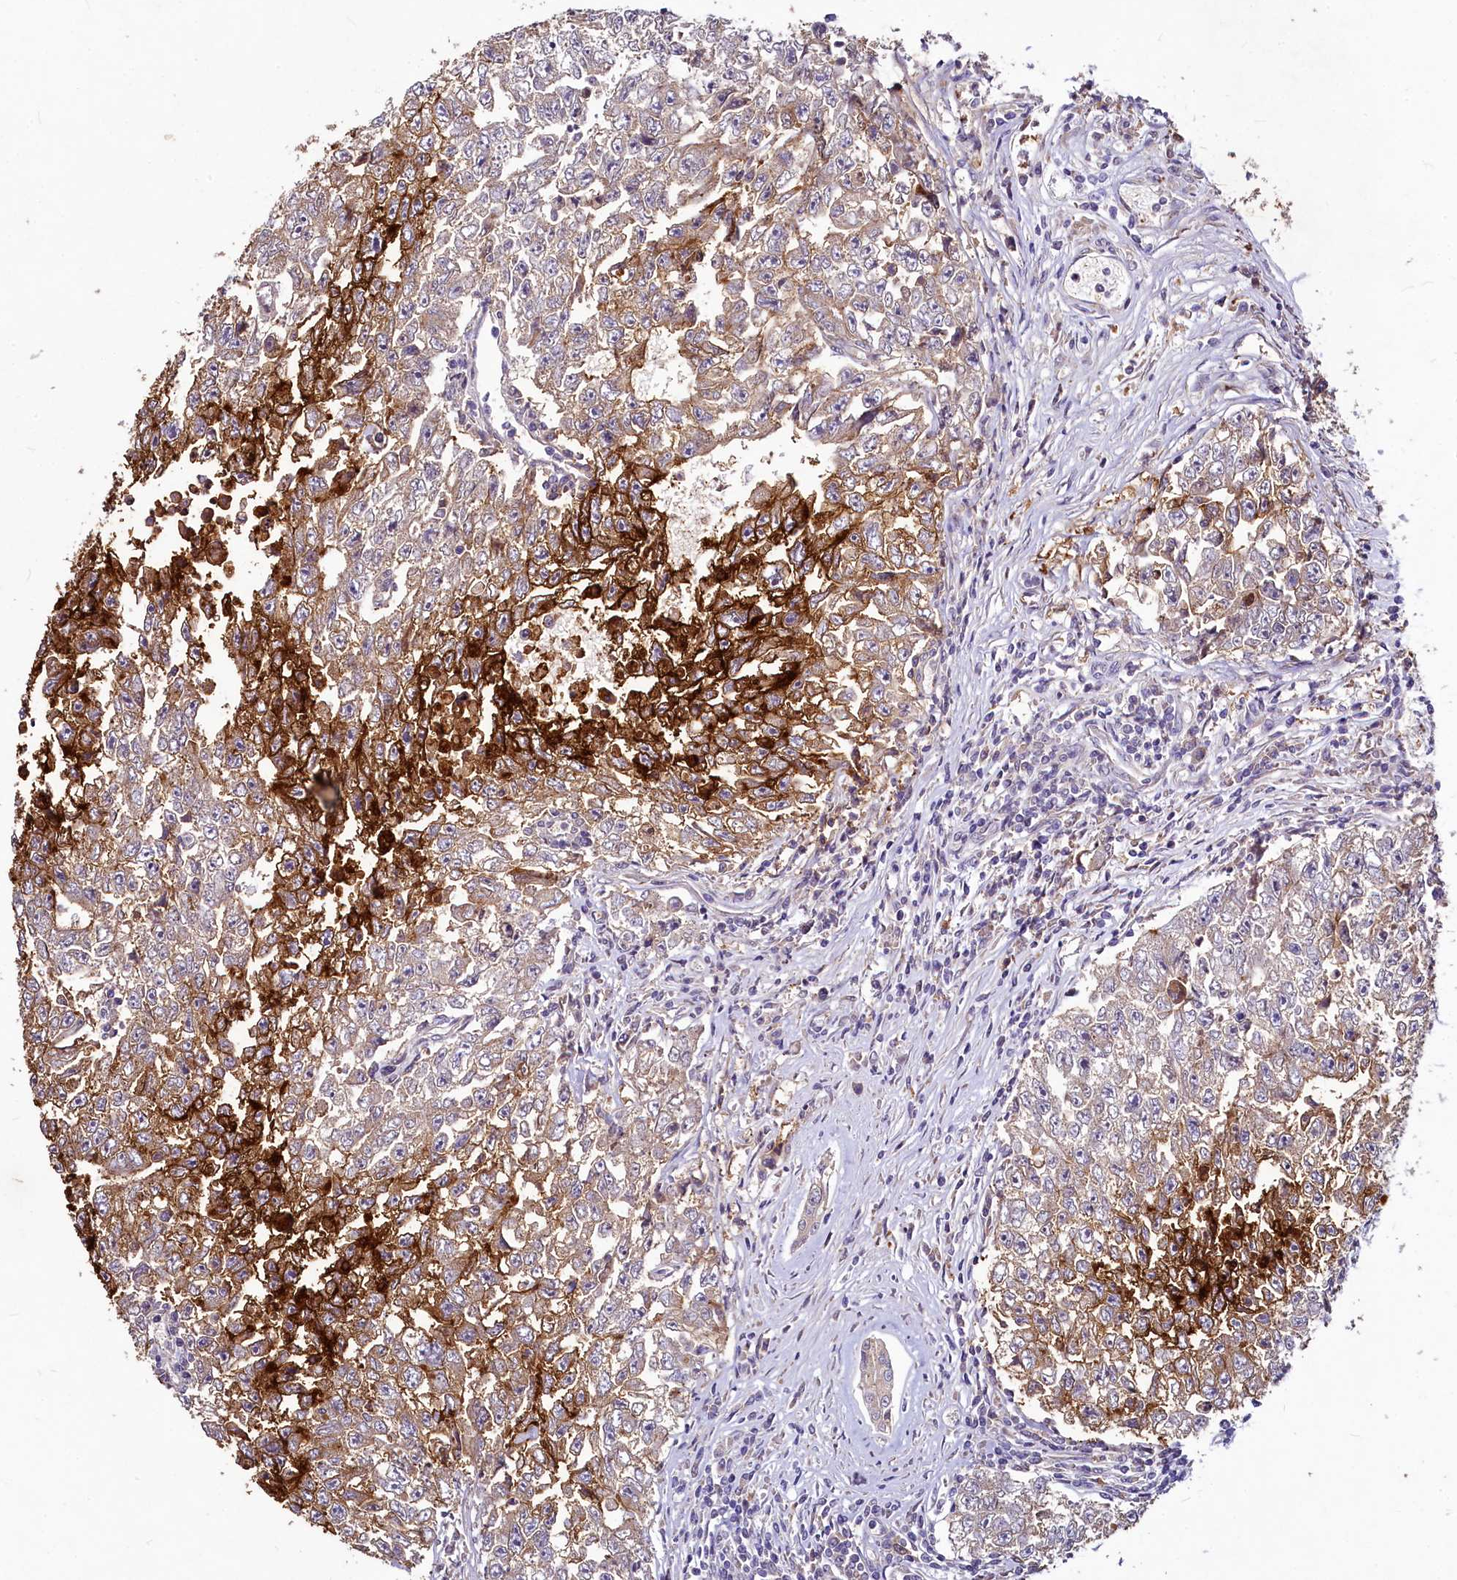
{"staining": {"intensity": "strong", "quantity": "<25%", "location": "cytoplasmic/membranous"}, "tissue": "testis cancer", "cell_type": "Tumor cells", "image_type": "cancer", "snomed": [{"axis": "morphology", "description": "Carcinoma, Embryonal, NOS"}, {"axis": "topography", "description": "Testis"}], "caption": "IHC photomicrograph of embryonal carcinoma (testis) stained for a protein (brown), which demonstrates medium levels of strong cytoplasmic/membranous staining in approximately <25% of tumor cells.", "gene": "C11orf86", "patient": {"sex": "male", "age": 17}}